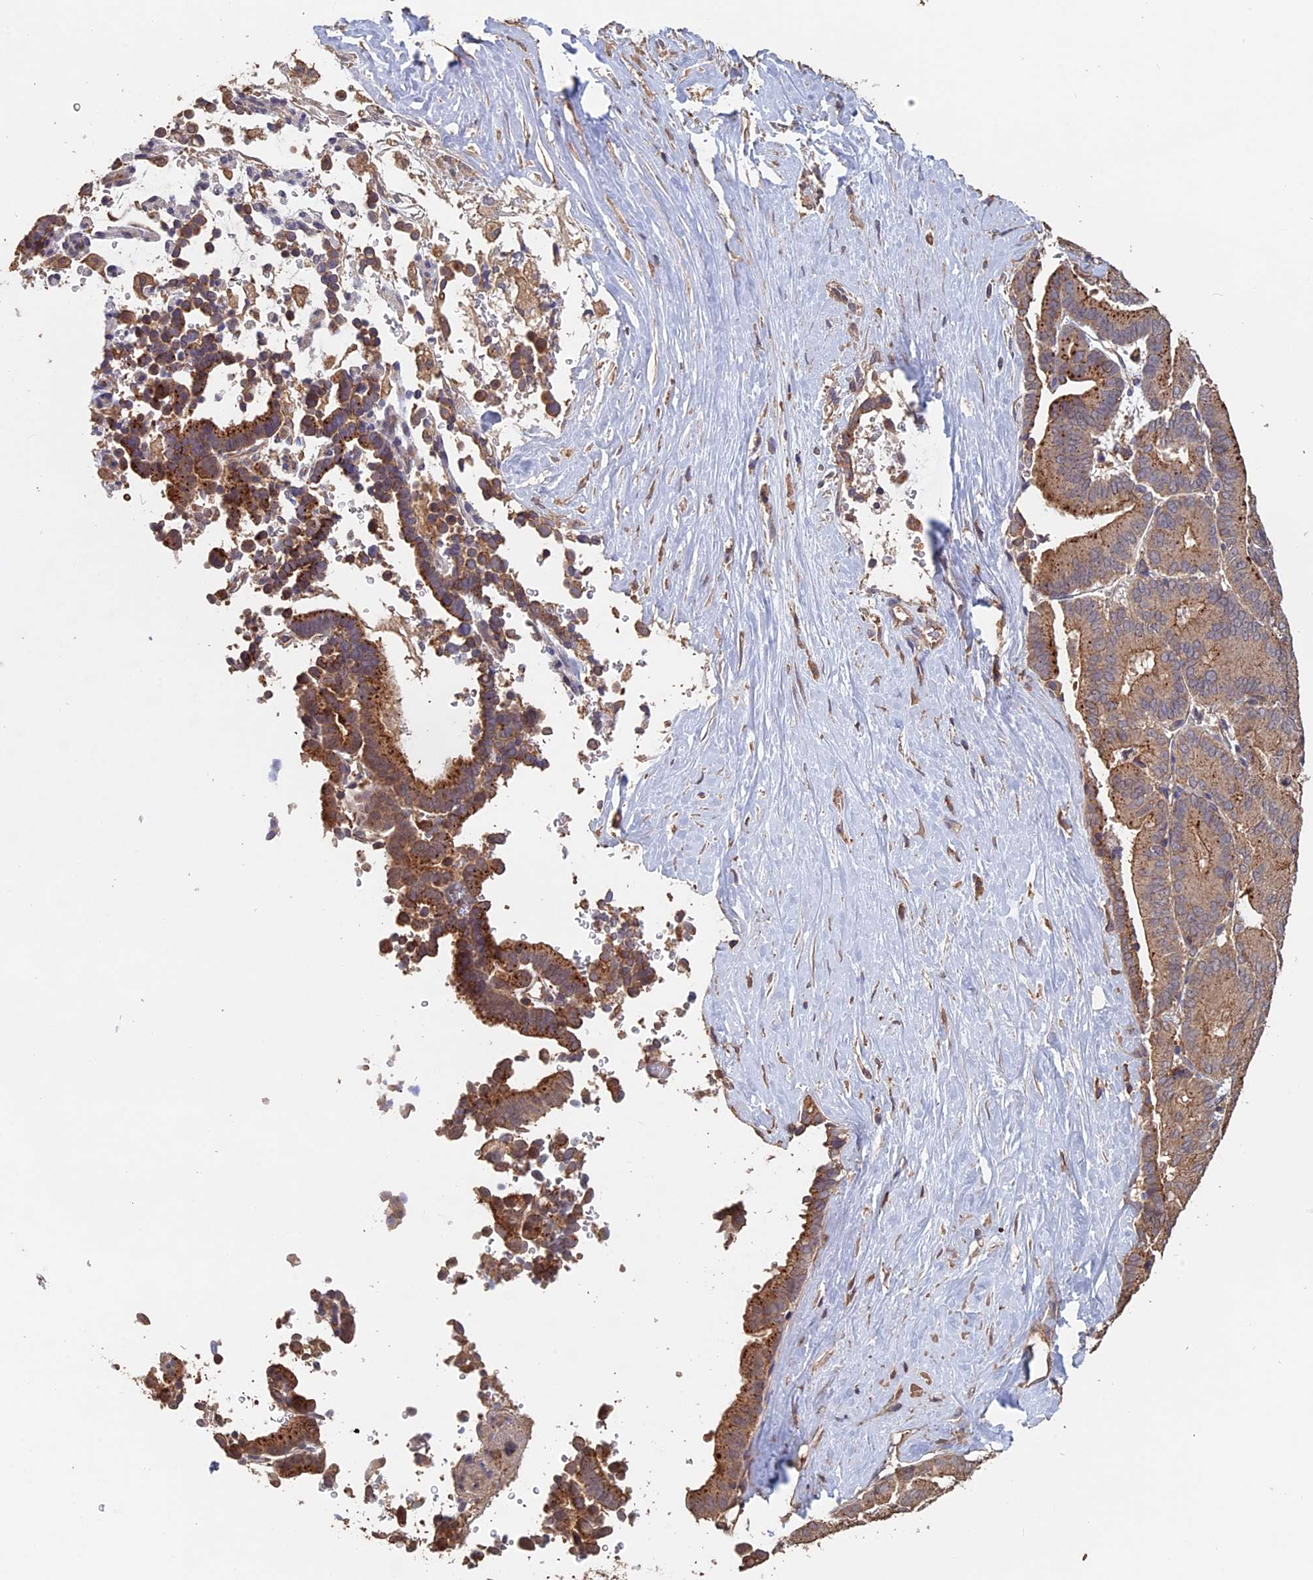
{"staining": {"intensity": "moderate", "quantity": ">75%", "location": "cytoplasmic/membranous"}, "tissue": "liver cancer", "cell_type": "Tumor cells", "image_type": "cancer", "snomed": [{"axis": "morphology", "description": "Cholangiocarcinoma"}, {"axis": "topography", "description": "Liver"}], "caption": "Immunohistochemical staining of human liver cholangiocarcinoma demonstrates medium levels of moderate cytoplasmic/membranous positivity in approximately >75% of tumor cells.", "gene": "PIGQ", "patient": {"sex": "female", "age": 75}}